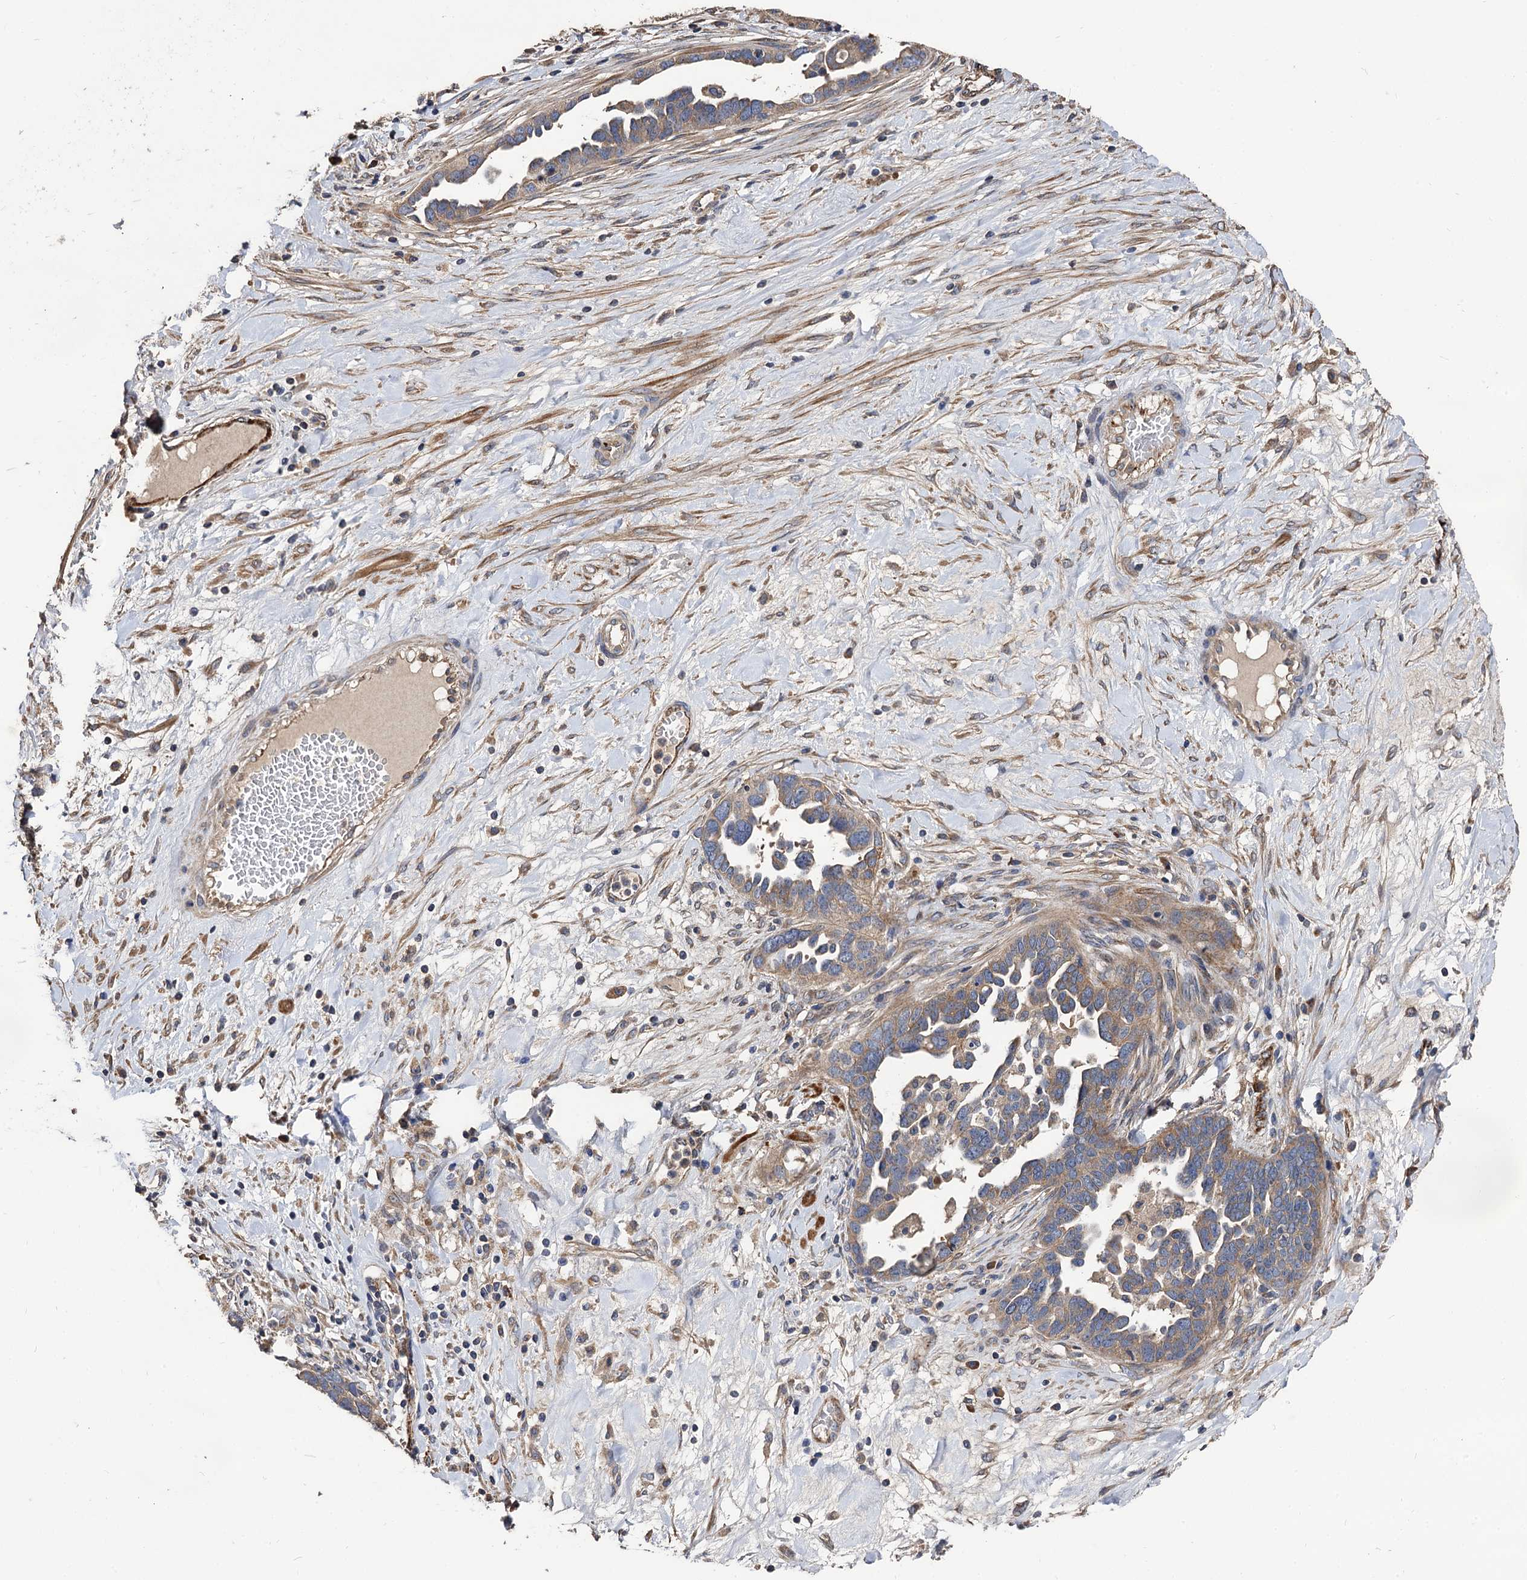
{"staining": {"intensity": "moderate", "quantity": ">75%", "location": "cytoplasmic/membranous"}, "tissue": "ovarian cancer", "cell_type": "Tumor cells", "image_type": "cancer", "snomed": [{"axis": "morphology", "description": "Cystadenocarcinoma, serous, NOS"}, {"axis": "topography", "description": "Ovary"}], "caption": "Human ovarian cancer stained with a brown dye reveals moderate cytoplasmic/membranous positive positivity in about >75% of tumor cells.", "gene": "RASSF1", "patient": {"sex": "female", "age": 54}}